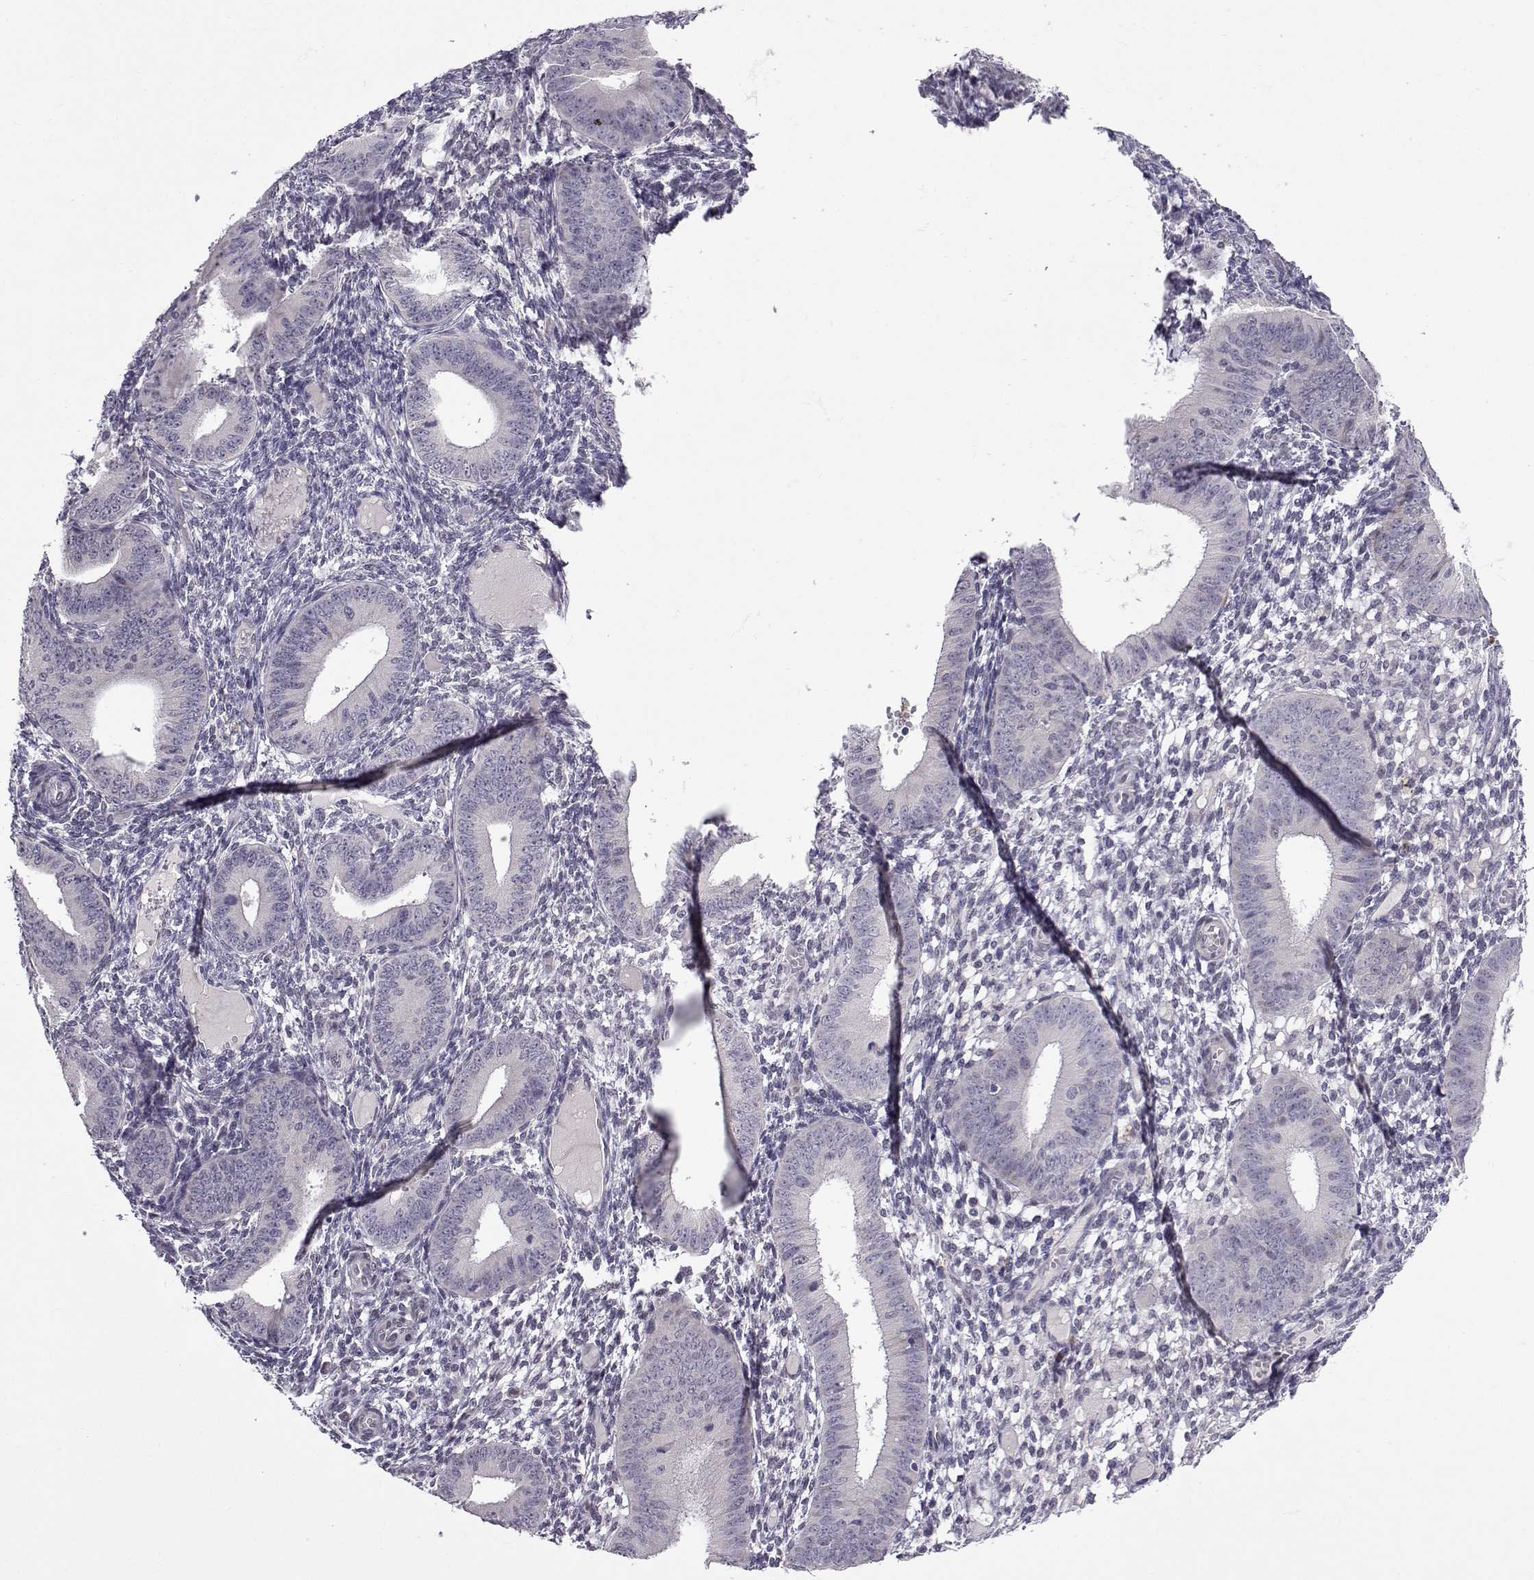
{"staining": {"intensity": "negative", "quantity": "none", "location": "none"}, "tissue": "endometrium", "cell_type": "Cells in endometrial stroma", "image_type": "normal", "snomed": [{"axis": "morphology", "description": "Normal tissue, NOS"}, {"axis": "topography", "description": "Endometrium"}], "caption": "Cells in endometrial stroma show no significant staining in normal endometrium. (Immunohistochemistry (ihc), brightfield microscopy, high magnification).", "gene": "SLC6A3", "patient": {"sex": "female", "age": 39}}